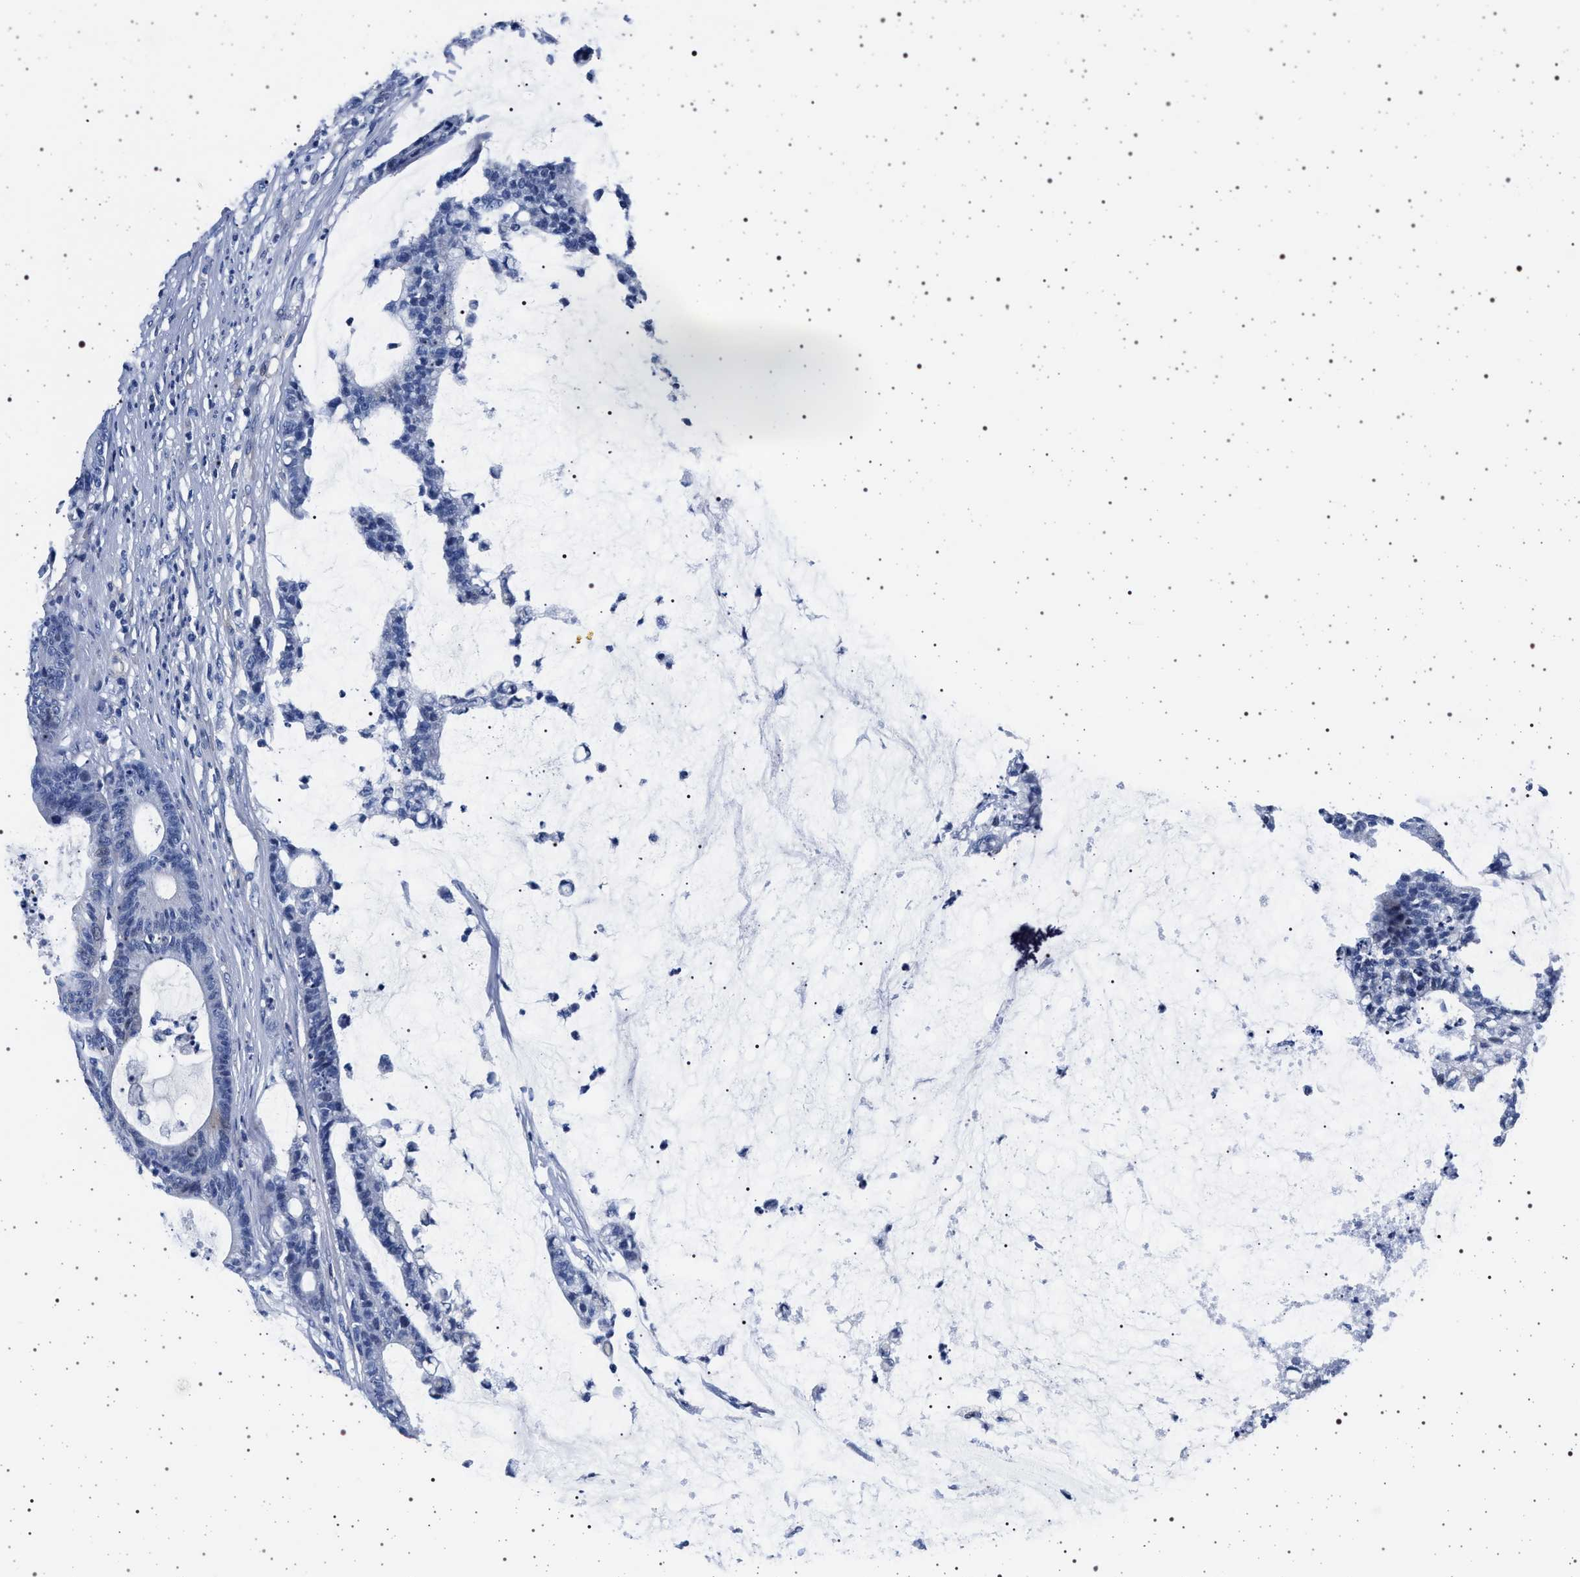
{"staining": {"intensity": "negative", "quantity": "none", "location": "none"}, "tissue": "colorectal cancer", "cell_type": "Tumor cells", "image_type": "cancer", "snomed": [{"axis": "morphology", "description": "Adenocarcinoma, NOS"}, {"axis": "topography", "description": "Colon"}], "caption": "An image of colorectal cancer stained for a protein shows no brown staining in tumor cells.", "gene": "SLC9A1", "patient": {"sex": "female", "age": 84}}